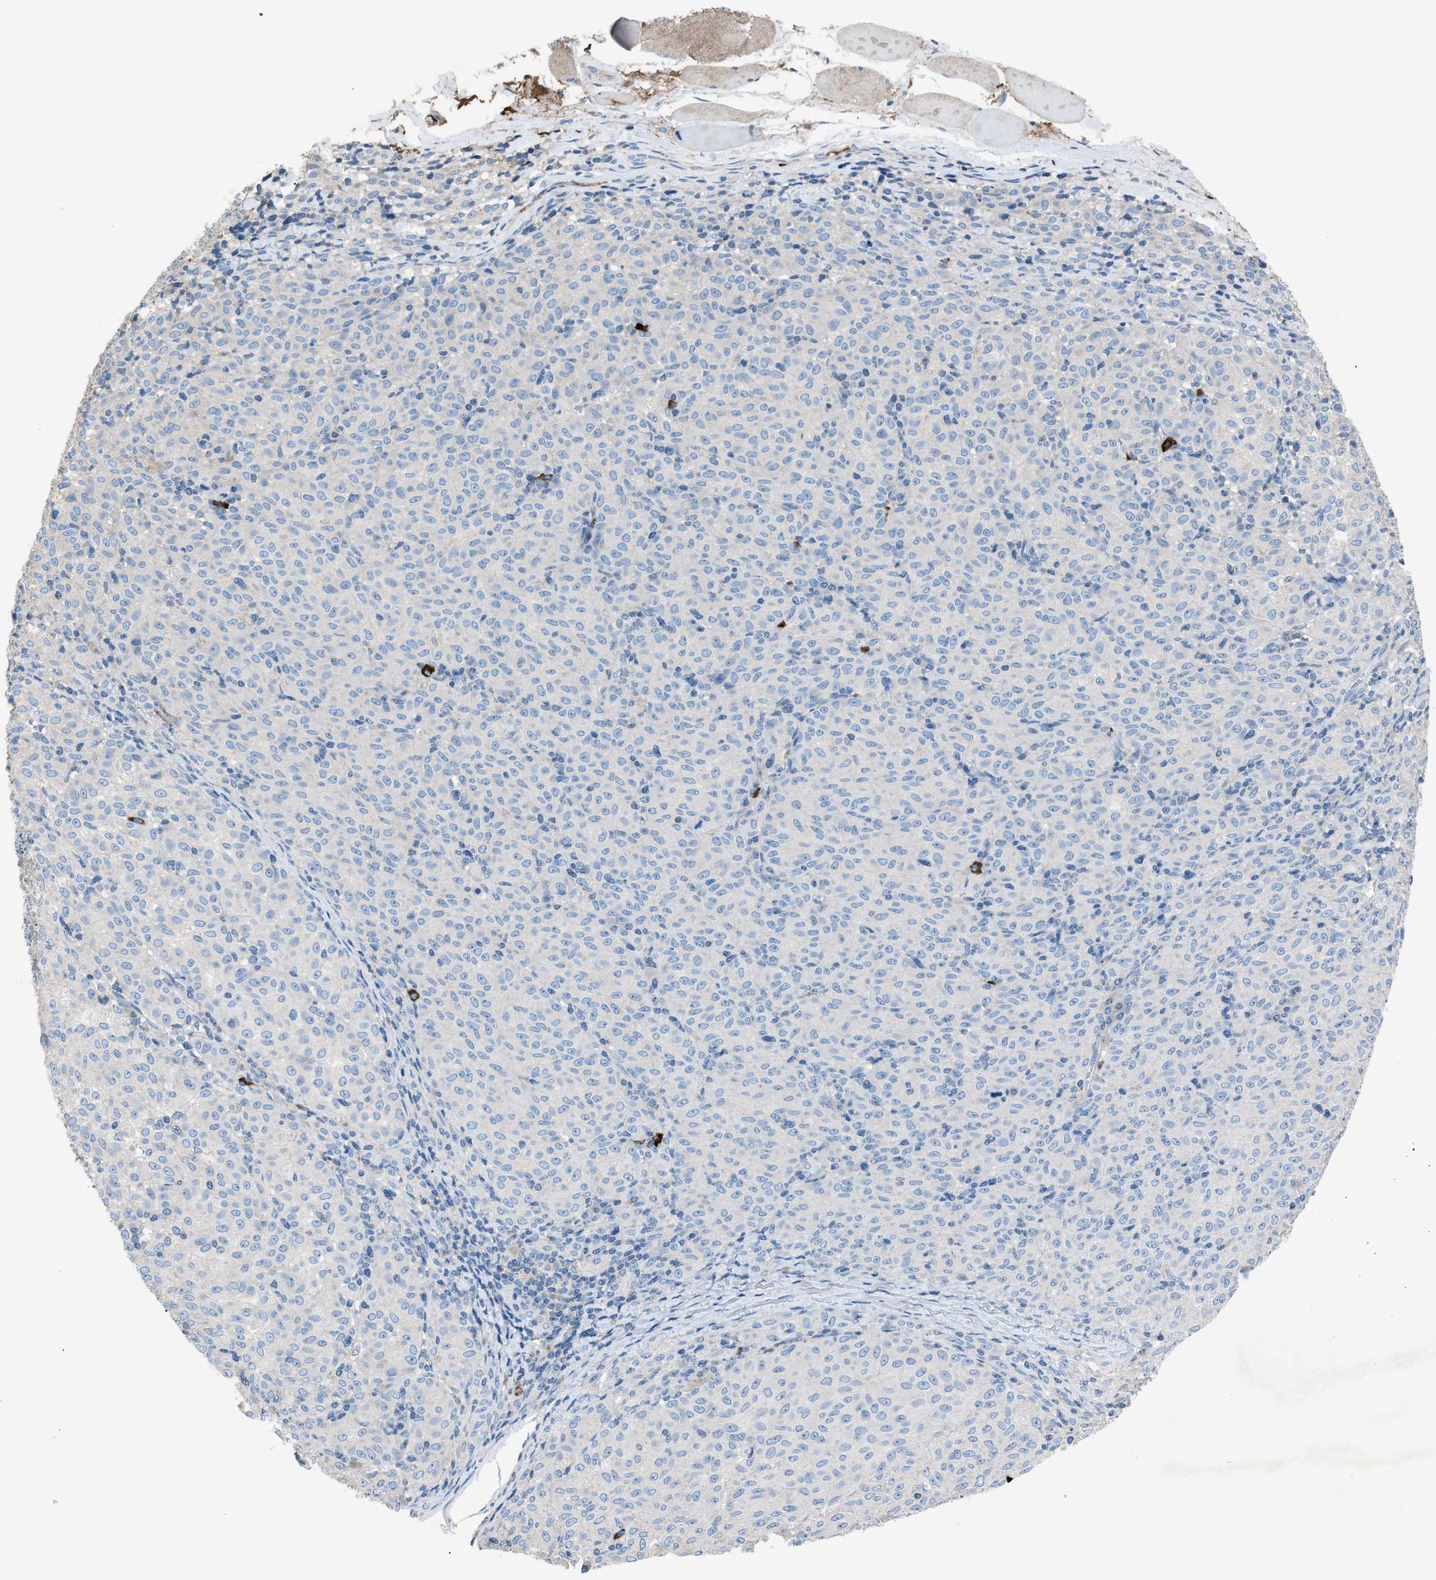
{"staining": {"intensity": "negative", "quantity": "none", "location": "none"}, "tissue": "melanoma", "cell_type": "Tumor cells", "image_type": "cancer", "snomed": [{"axis": "morphology", "description": "Malignant melanoma, NOS"}, {"axis": "topography", "description": "Skin"}], "caption": "The image reveals no significant expression in tumor cells of malignant melanoma. (DAB immunohistochemistry with hematoxylin counter stain).", "gene": "SGCZ", "patient": {"sex": "female", "age": 72}}